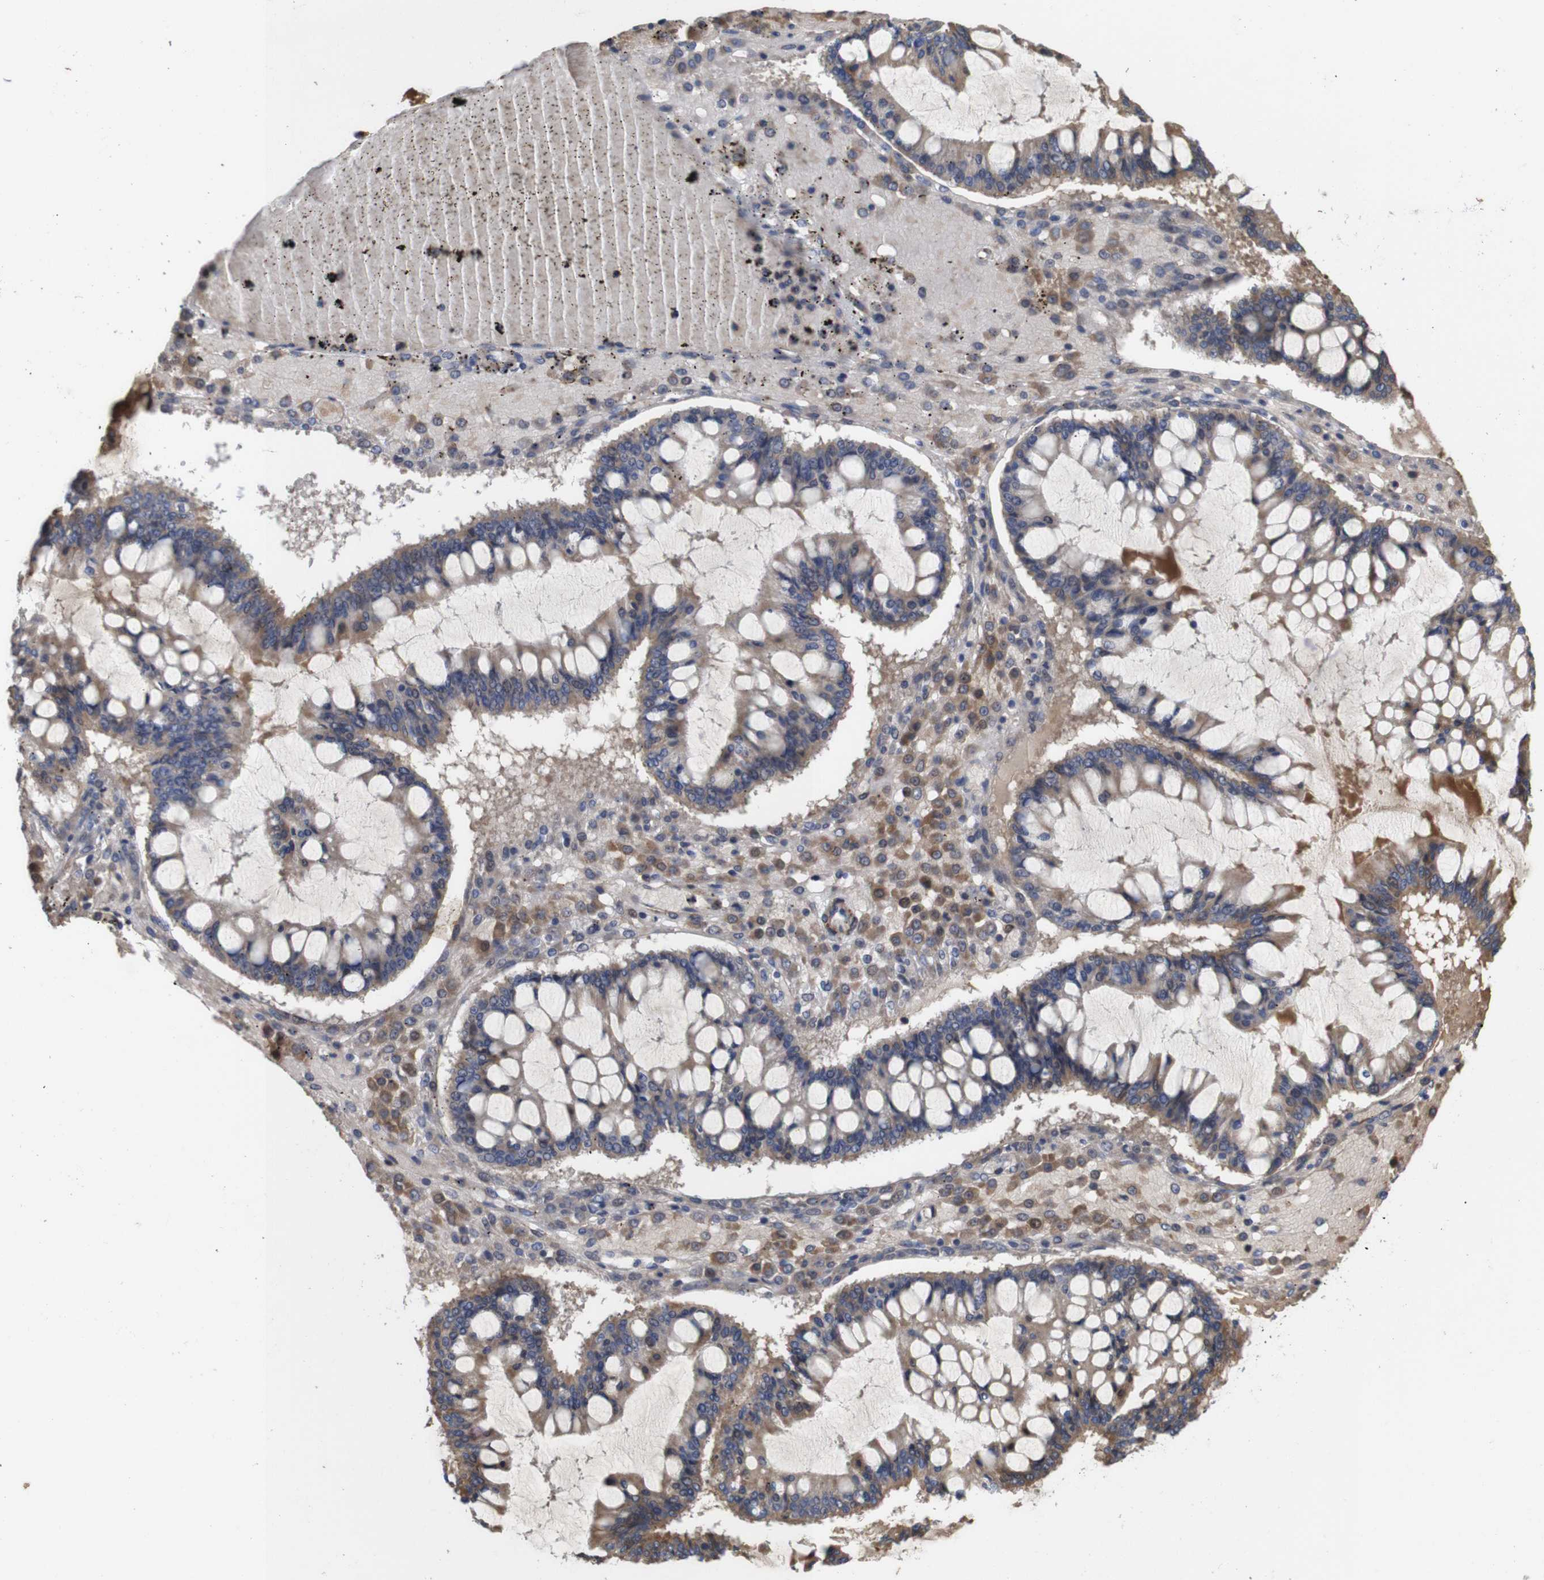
{"staining": {"intensity": "moderate", "quantity": ">75%", "location": "cytoplasmic/membranous"}, "tissue": "ovarian cancer", "cell_type": "Tumor cells", "image_type": "cancer", "snomed": [{"axis": "morphology", "description": "Cystadenocarcinoma, mucinous, NOS"}, {"axis": "topography", "description": "Ovary"}], "caption": "Brown immunohistochemical staining in ovarian mucinous cystadenocarcinoma exhibits moderate cytoplasmic/membranous expression in about >75% of tumor cells.", "gene": "SPRY3", "patient": {"sex": "female", "age": 73}}